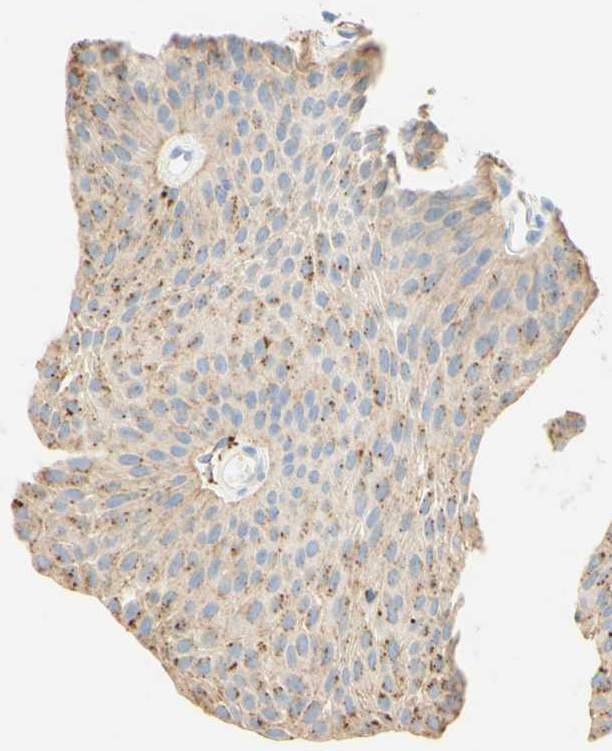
{"staining": {"intensity": "moderate", "quantity": "25%-75%", "location": "cytoplasmic/membranous"}, "tissue": "urothelial cancer", "cell_type": "Tumor cells", "image_type": "cancer", "snomed": [{"axis": "morphology", "description": "Urothelial carcinoma, Low grade"}, {"axis": "topography", "description": "Urinary bladder"}], "caption": "About 25%-75% of tumor cells in human urothelial carcinoma (low-grade) display moderate cytoplasmic/membranous protein positivity as visualized by brown immunohistochemical staining.", "gene": "CD63", "patient": {"sex": "female", "age": 60}}